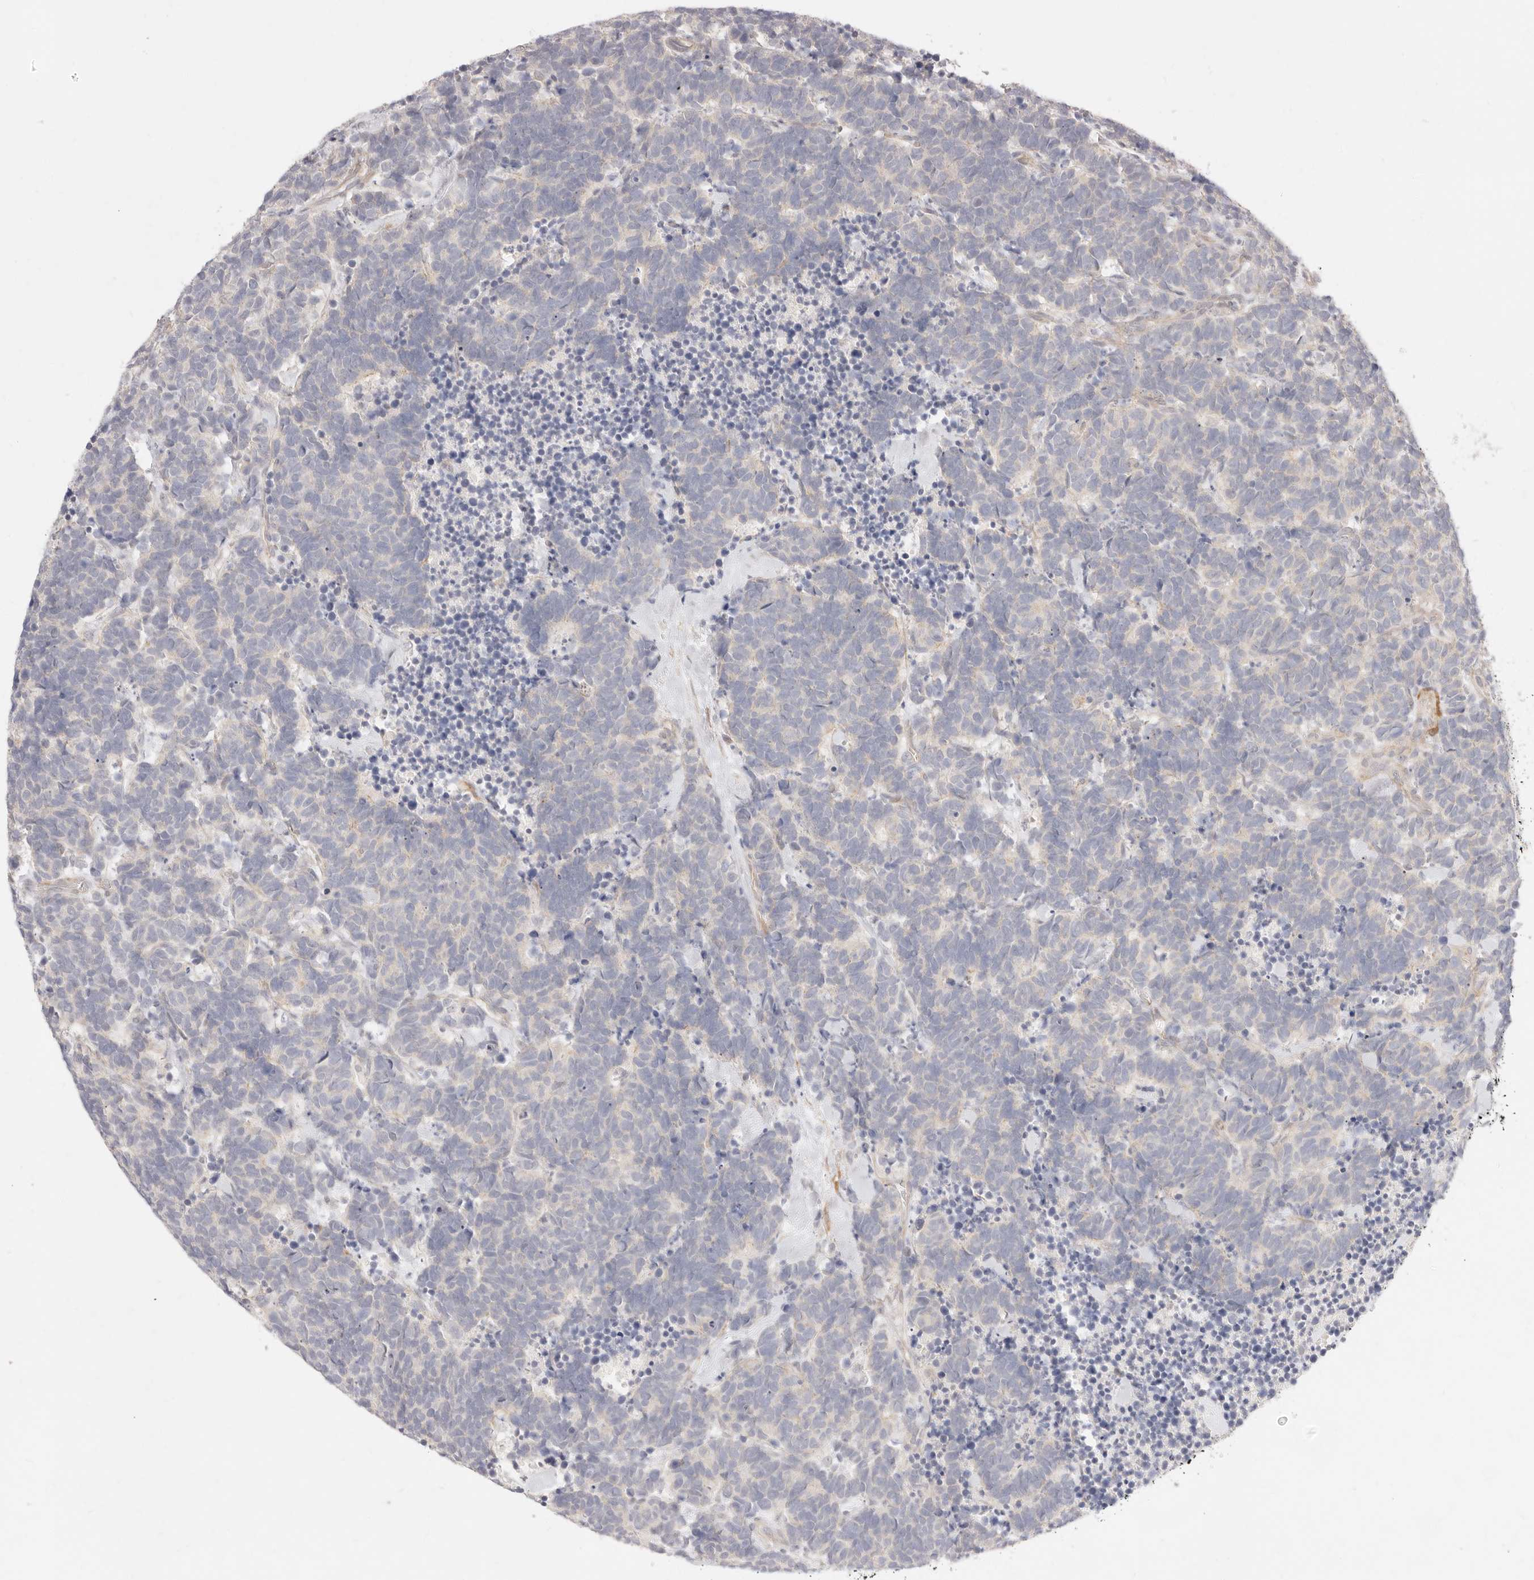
{"staining": {"intensity": "weak", "quantity": "<25%", "location": "cytoplasmic/membranous"}, "tissue": "carcinoid", "cell_type": "Tumor cells", "image_type": "cancer", "snomed": [{"axis": "morphology", "description": "Carcinoma, NOS"}, {"axis": "morphology", "description": "Carcinoid, malignant, NOS"}, {"axis": "topography", "description": "Urinary bladder"}], "caption": "Immunohistochemical staining of human carcinoma displays no significant expression in tumor cells.", "gene": "UBXN10", "patient": {"sex": "male", "age": 57}}